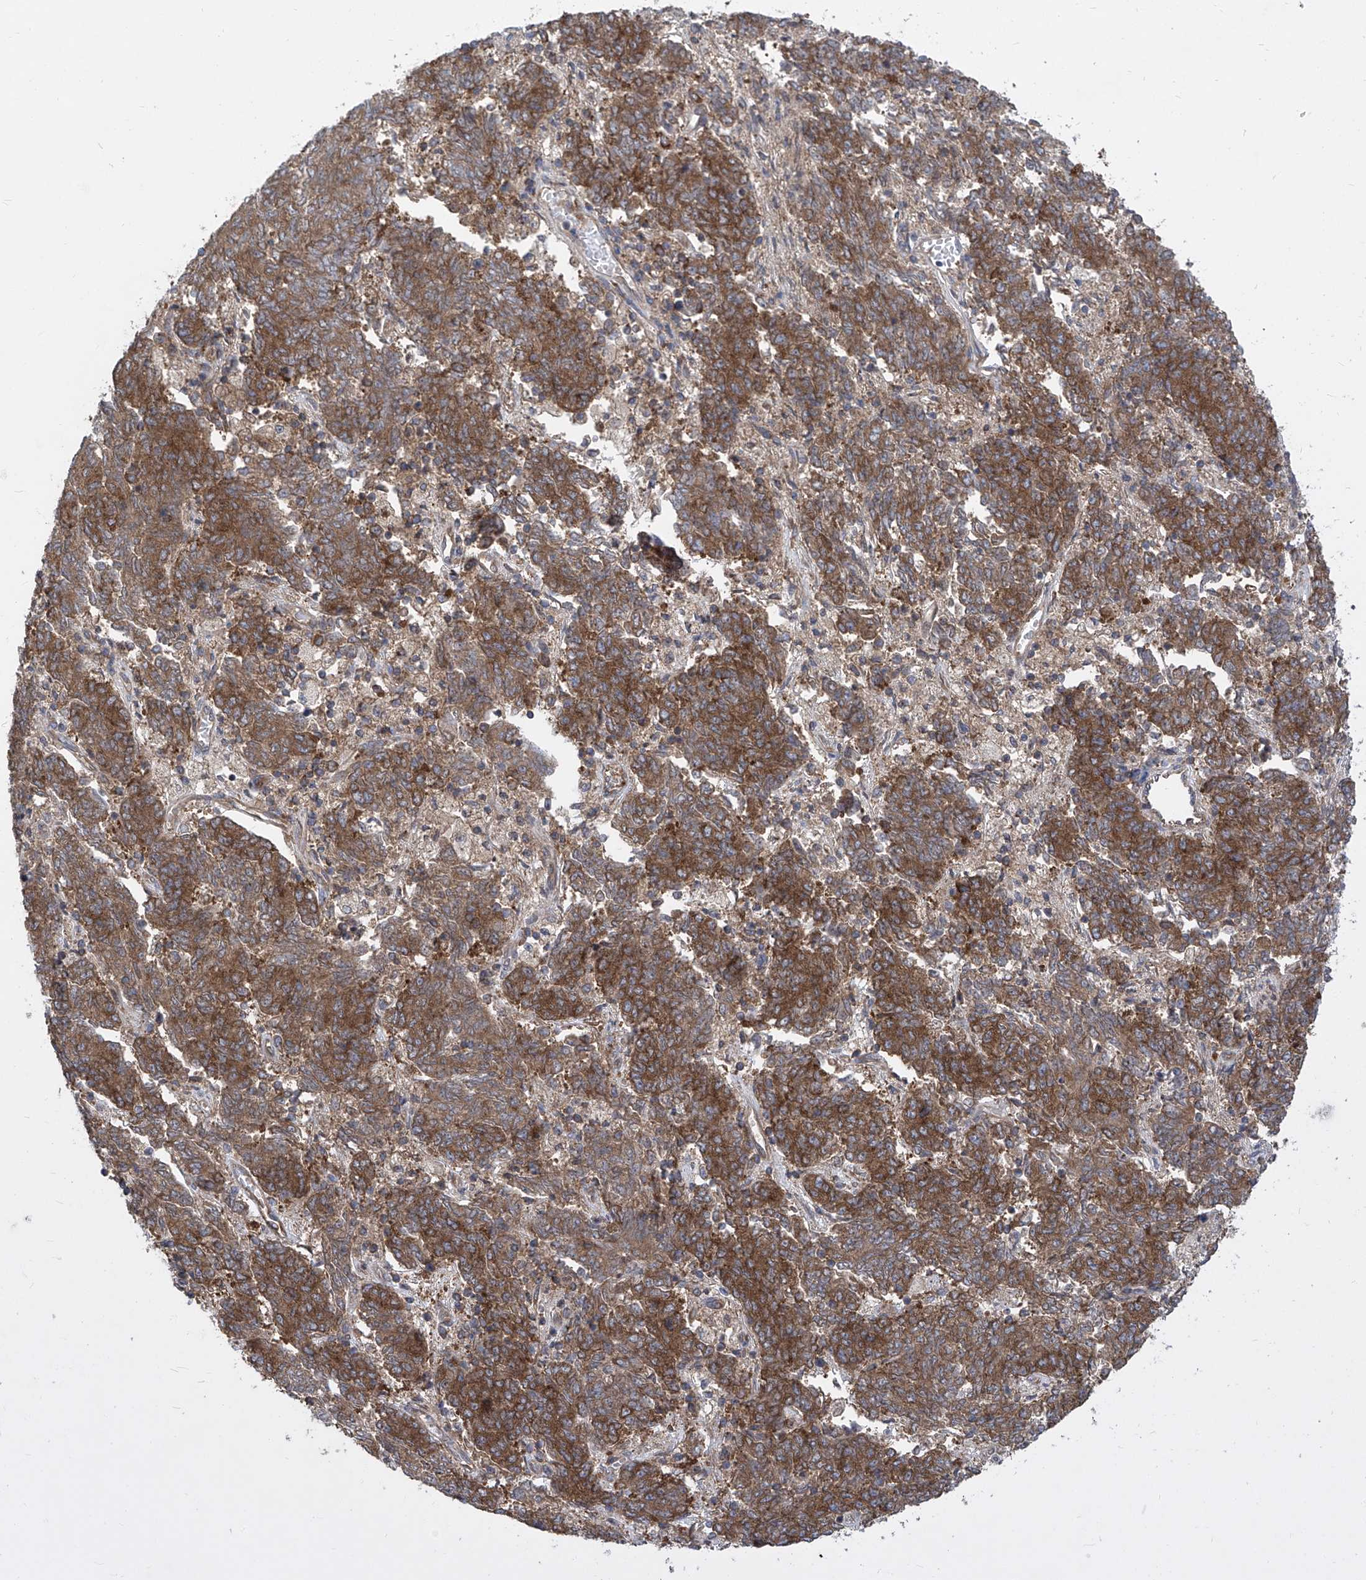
{"staining": {"intensity": "moderate", "quantity": ">75%", "location": "cytoplasmic/membranous"}, "tissue": "endometrial cancer", "cell_type": "Tumor cells", "image_type": "cancer", "snomed": [{"axis": "morphology", "description": "Adenocarcinoma, NOS"}, {"axis": "topography", "description": "Endometrium"}], "caption": "This micrograph displays immunohistochemistry staining of endometrial cancer (adenocarcinoma), with medium moderate cytoplasmic/membranous expression in about >75% of tumor cells.", "gene": "EIF3M", "patient": {"sex": "female", "age": 80}}